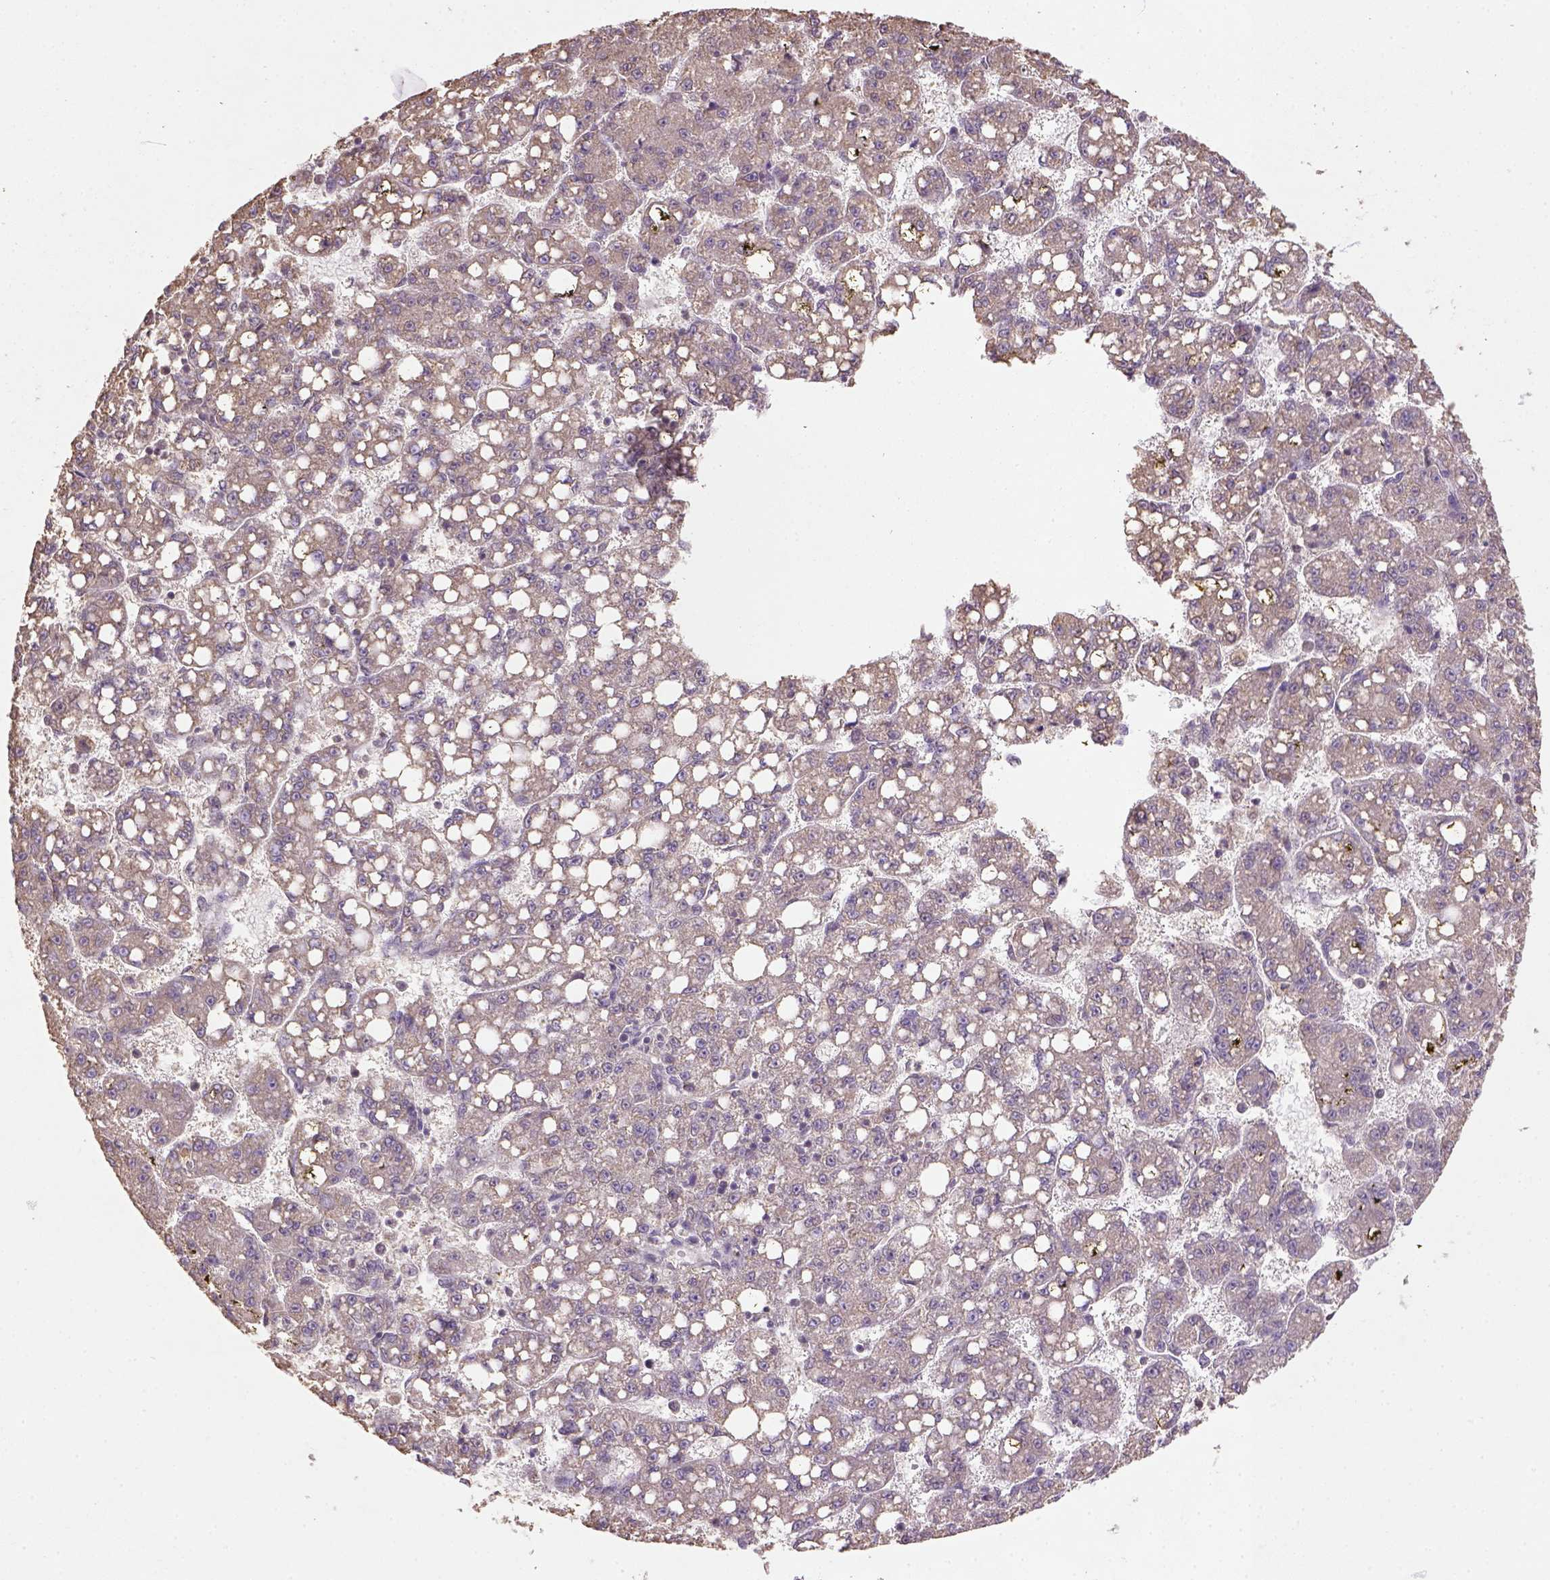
{"staining": {"intensity": "moderate", "quantity": ">75%", "location": "cytoplasmic/membranous"}, "tissue": "liver cancer", "cell_type": "Tumor cells", "image_type": "cancer", "snomed": [{"axis": "morphology", "description": "Carcinoma, Hepatocellular, NOS"}, {"axis": "topography", "description": "Liver"}], "caption": "Moderate cytoplasmic/membranous protein staining is present in about >75% of tumor cells in liver cancer (hepatocellular carcinoma). Nuclei are stained in blue.", "gene": "NUDT10", "patient": {"sex": "female", "age": 65}}